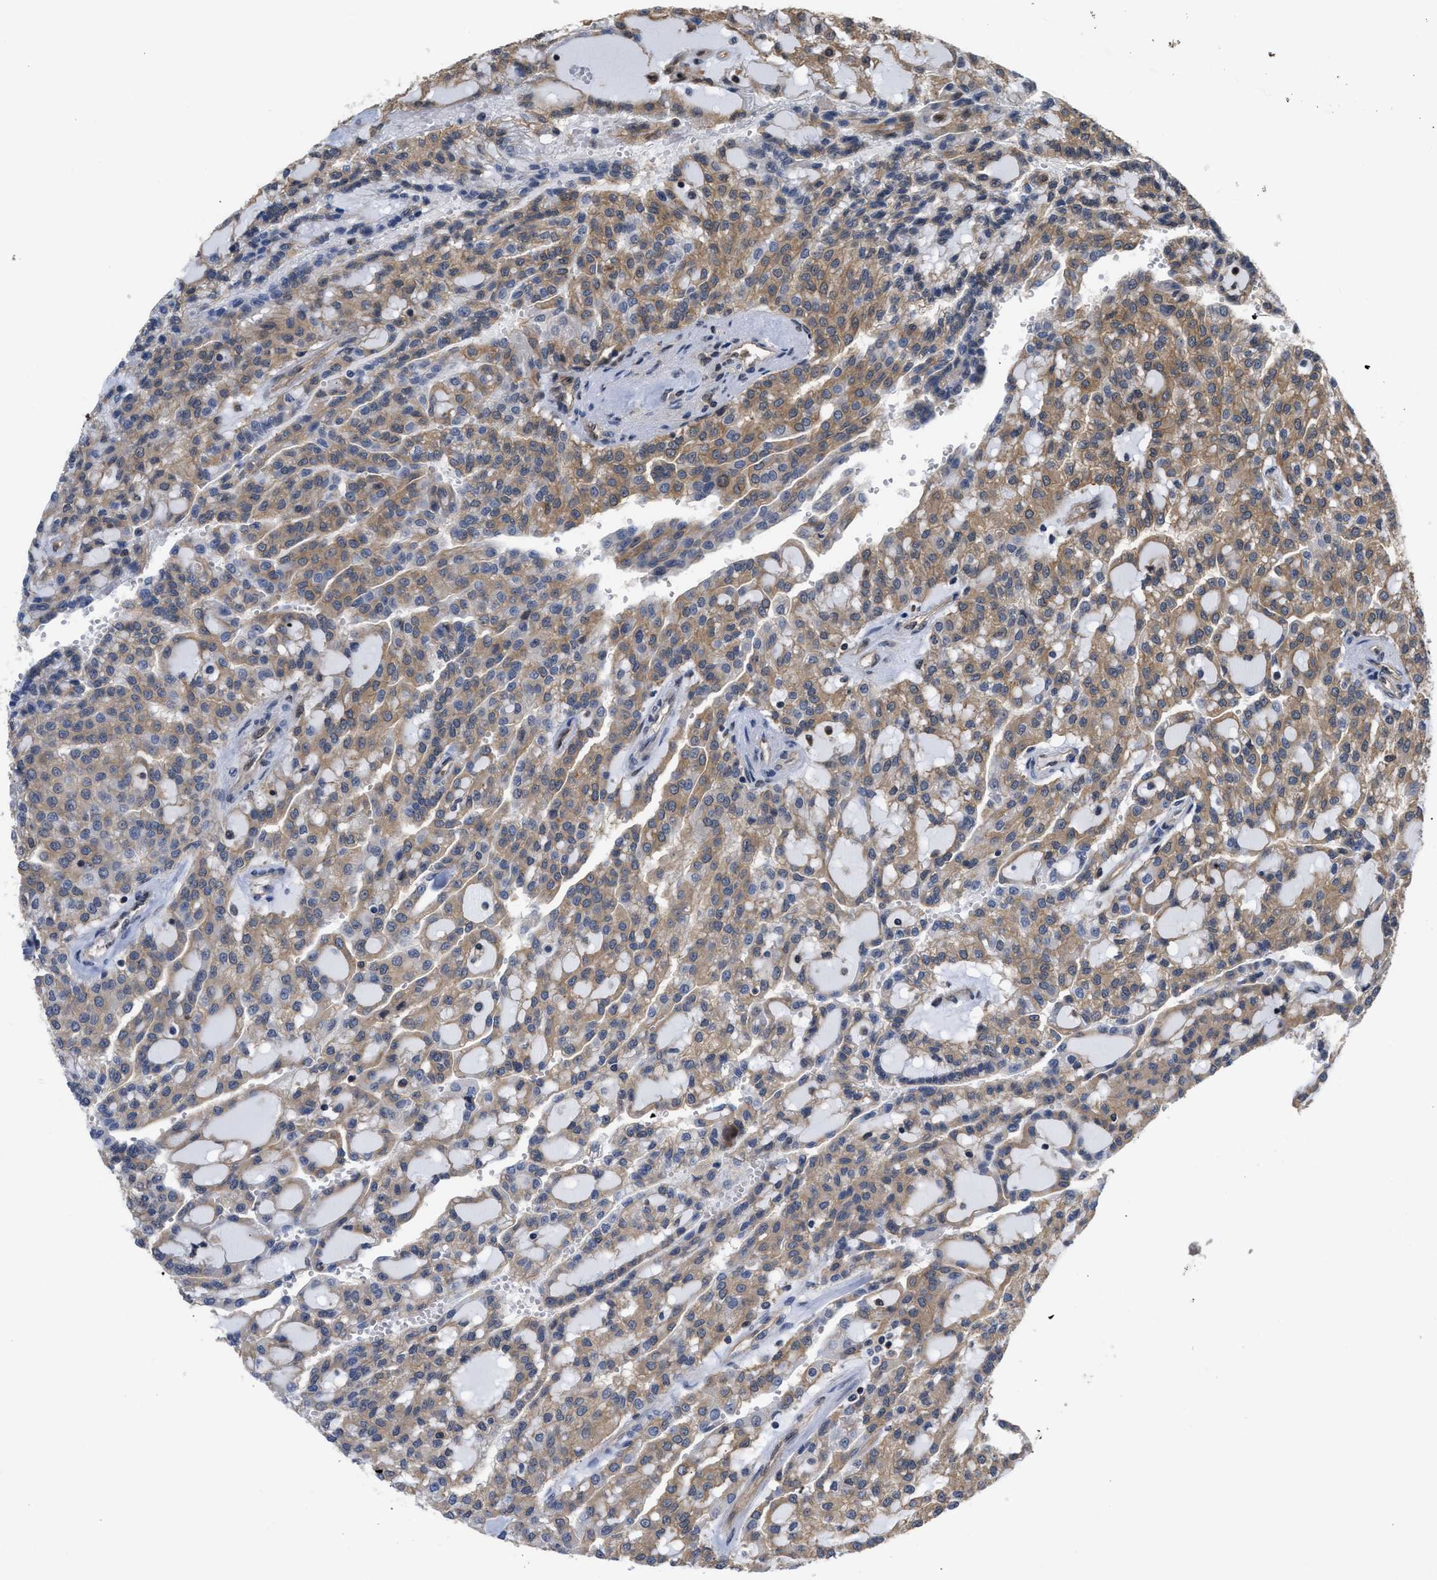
{"staining": {"intensity": "moderate", "quantity": ">75%", "location": "cytoplasmic/membranous"}, "tissue": "renal cancer", "cell_type": "Tumor cells", "image_type": "cancer", "snomed": [{"axis": "morphology", "description": "Adenocarcinoma, NOS"}, {"axis": "topography", "description": "Kidney"}], "caption": "This histopathology image displays IHC staining of human adenocarcinoma (renal), with medium moderate cytoplasmic/membranous positivity in about >75% of tumor cells.", "gene": "SCAI", "patient": {"sex": "male", "age": 63}}